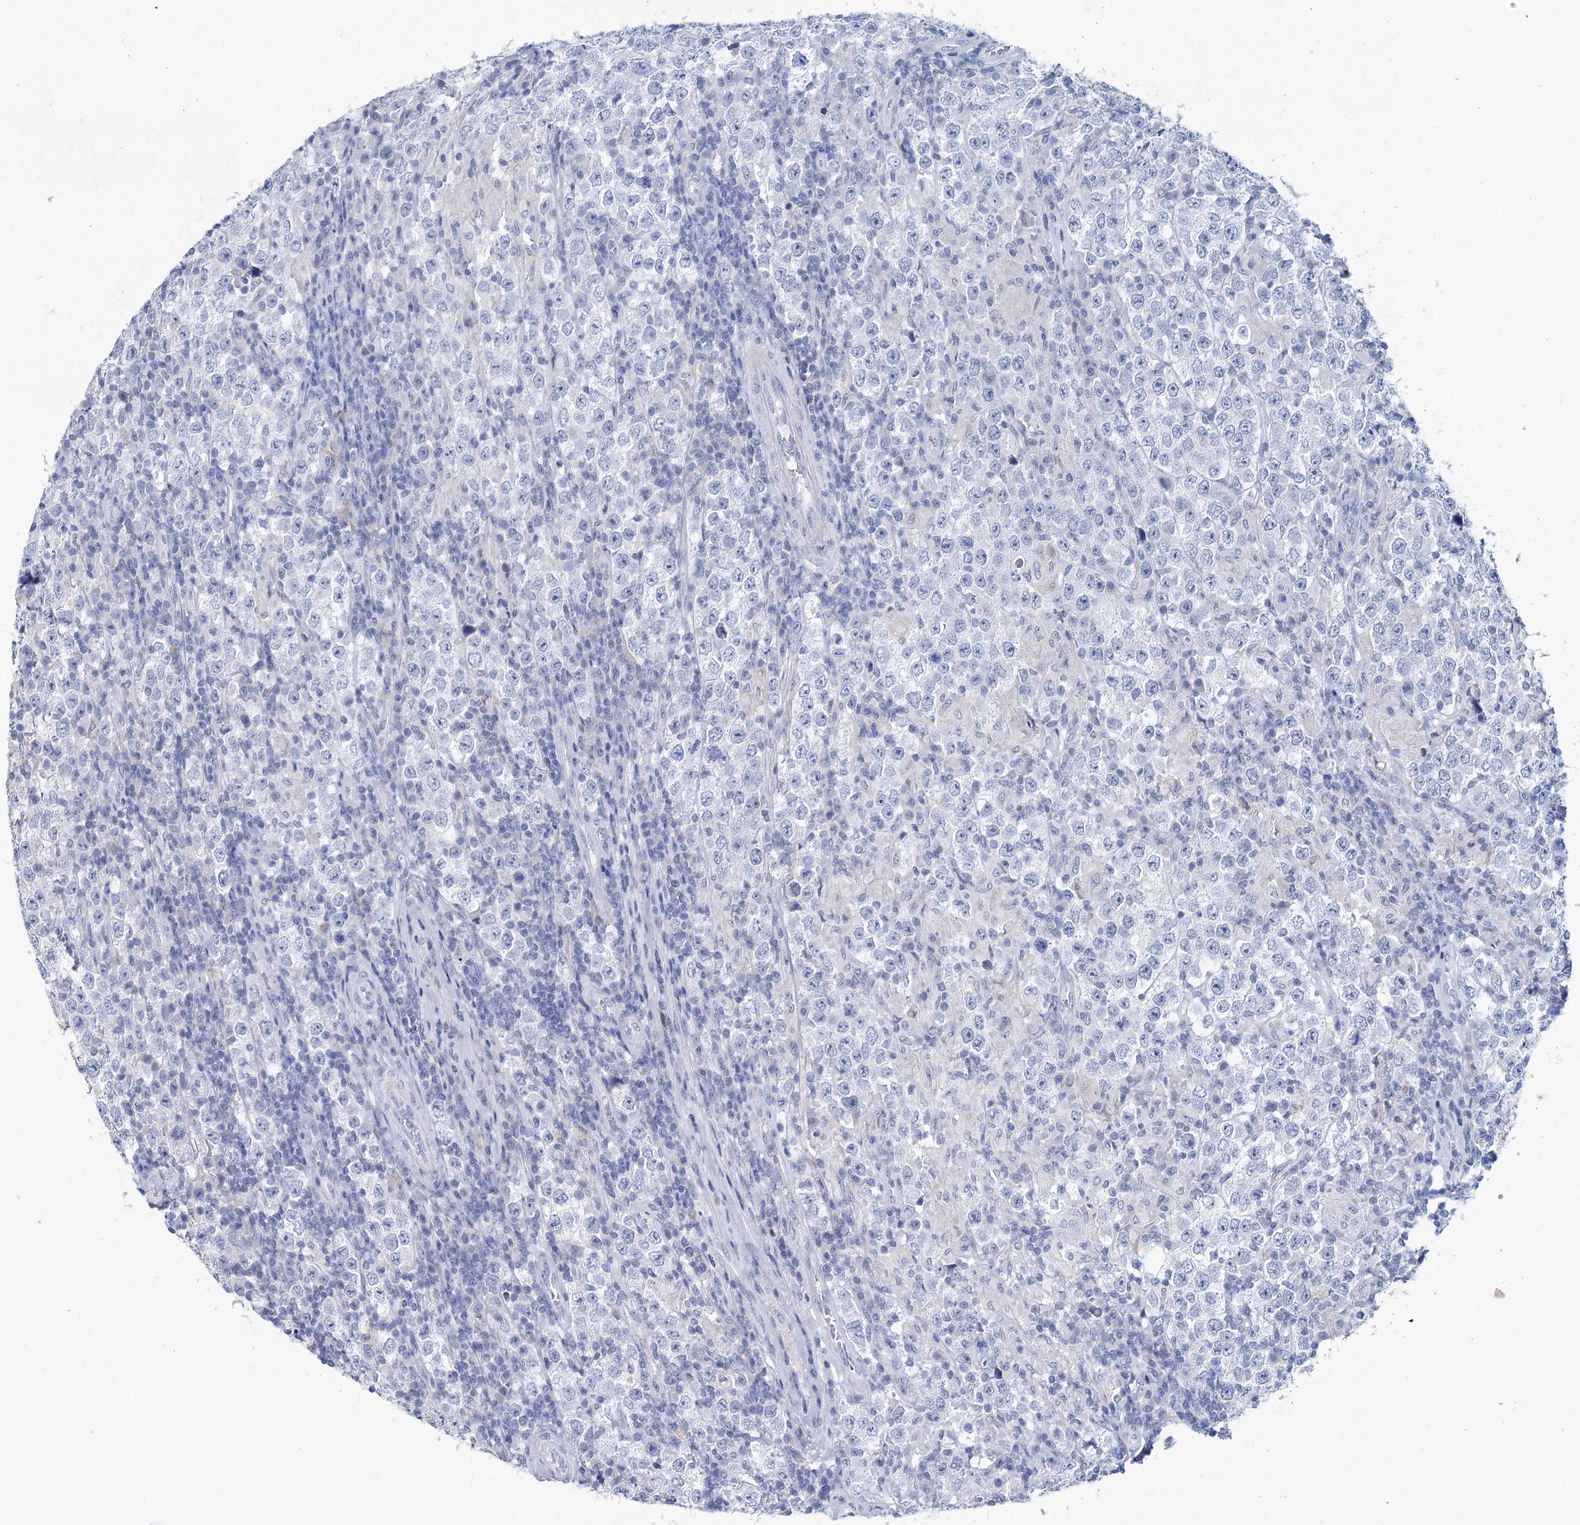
{"staining": {"intensity": "negative", "quantity": "none", "location": "none"}, "tissue": "testis cancer", "cell_type": "Tumor cells", "image_type": "cancer", "snomed": [{"axis": "morphology", "description": "Normal tissue, NOS"}, {"axis": "morphology", "description": "Urothelial carcinoma, High grade"}, {"axis": "morphology", "description": "Seminoma, NOS"}, {"axis": "morphology", "description": "Carcinoma, Embryonal, NOS"}, {"axis": "topography", "description": "Urinary bladder"}, {"axis": "topography", "description": "Testis"}], "caption": "Immunohistochemistry (IHC) image of human testis cancer (embryonal carcinoma) stained for a protein (brown), which shows no expression in tumor cells.", "gene": "METTL7B", "patient": {"sex": "male", "age": 41}}